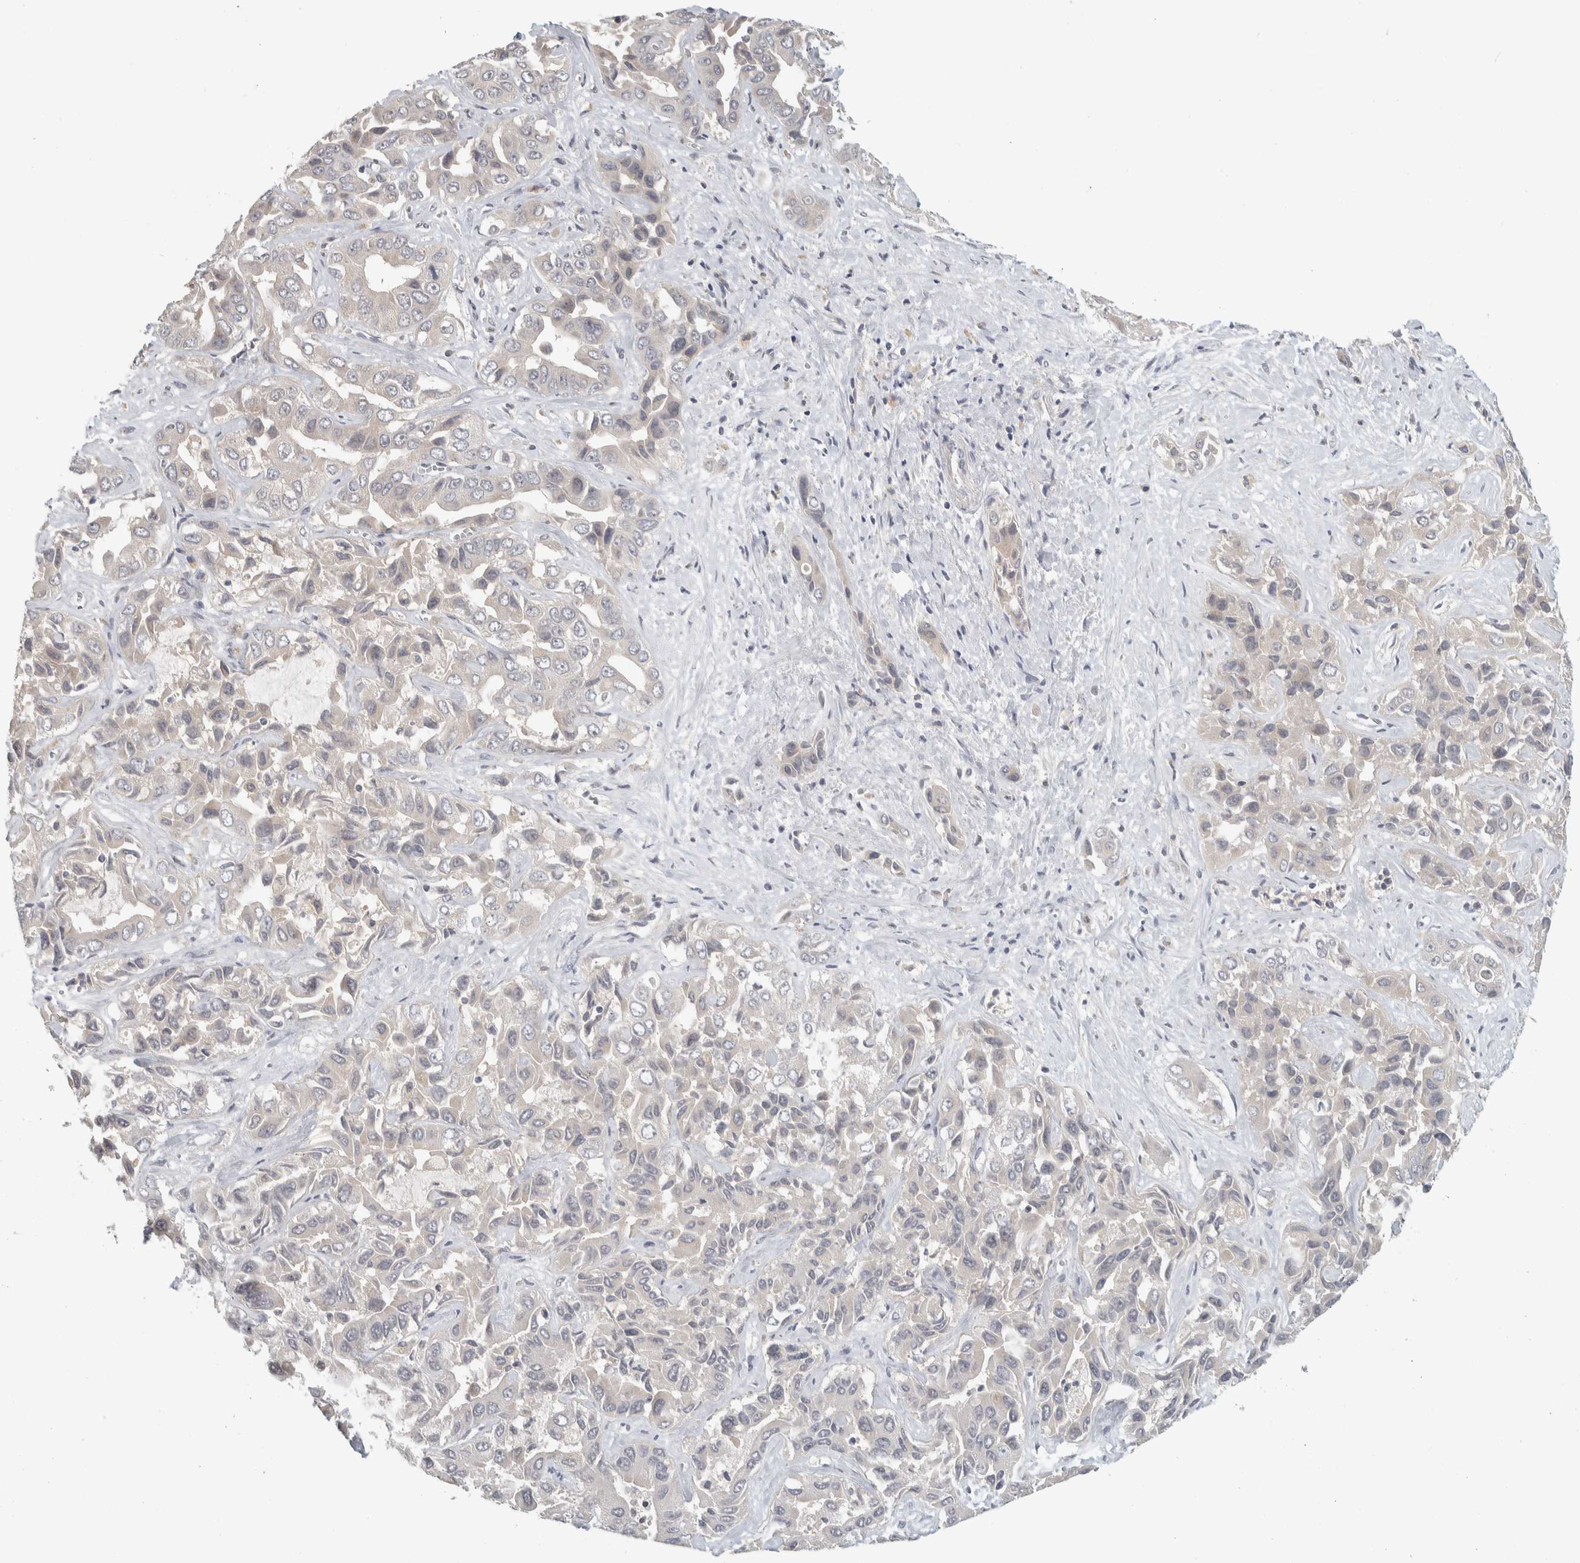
{"staining": {"intensity": "negative", "quantity": "none", "location": "none"}, "tissue": "liver cancer", "cell_type": "Tumor cells", "image_type": "cancer", "snomed": [{"axis": "morphology", "description": "Cholangiocarcinoma"}, {"axis": "topography", "description": "Liver"}], "caption": "Liver cancer was stained to show a protein in brown. There is no significant staining in tumor cells.", "gene": "AFP", "patient": {"sex": "female", "age": 52}}